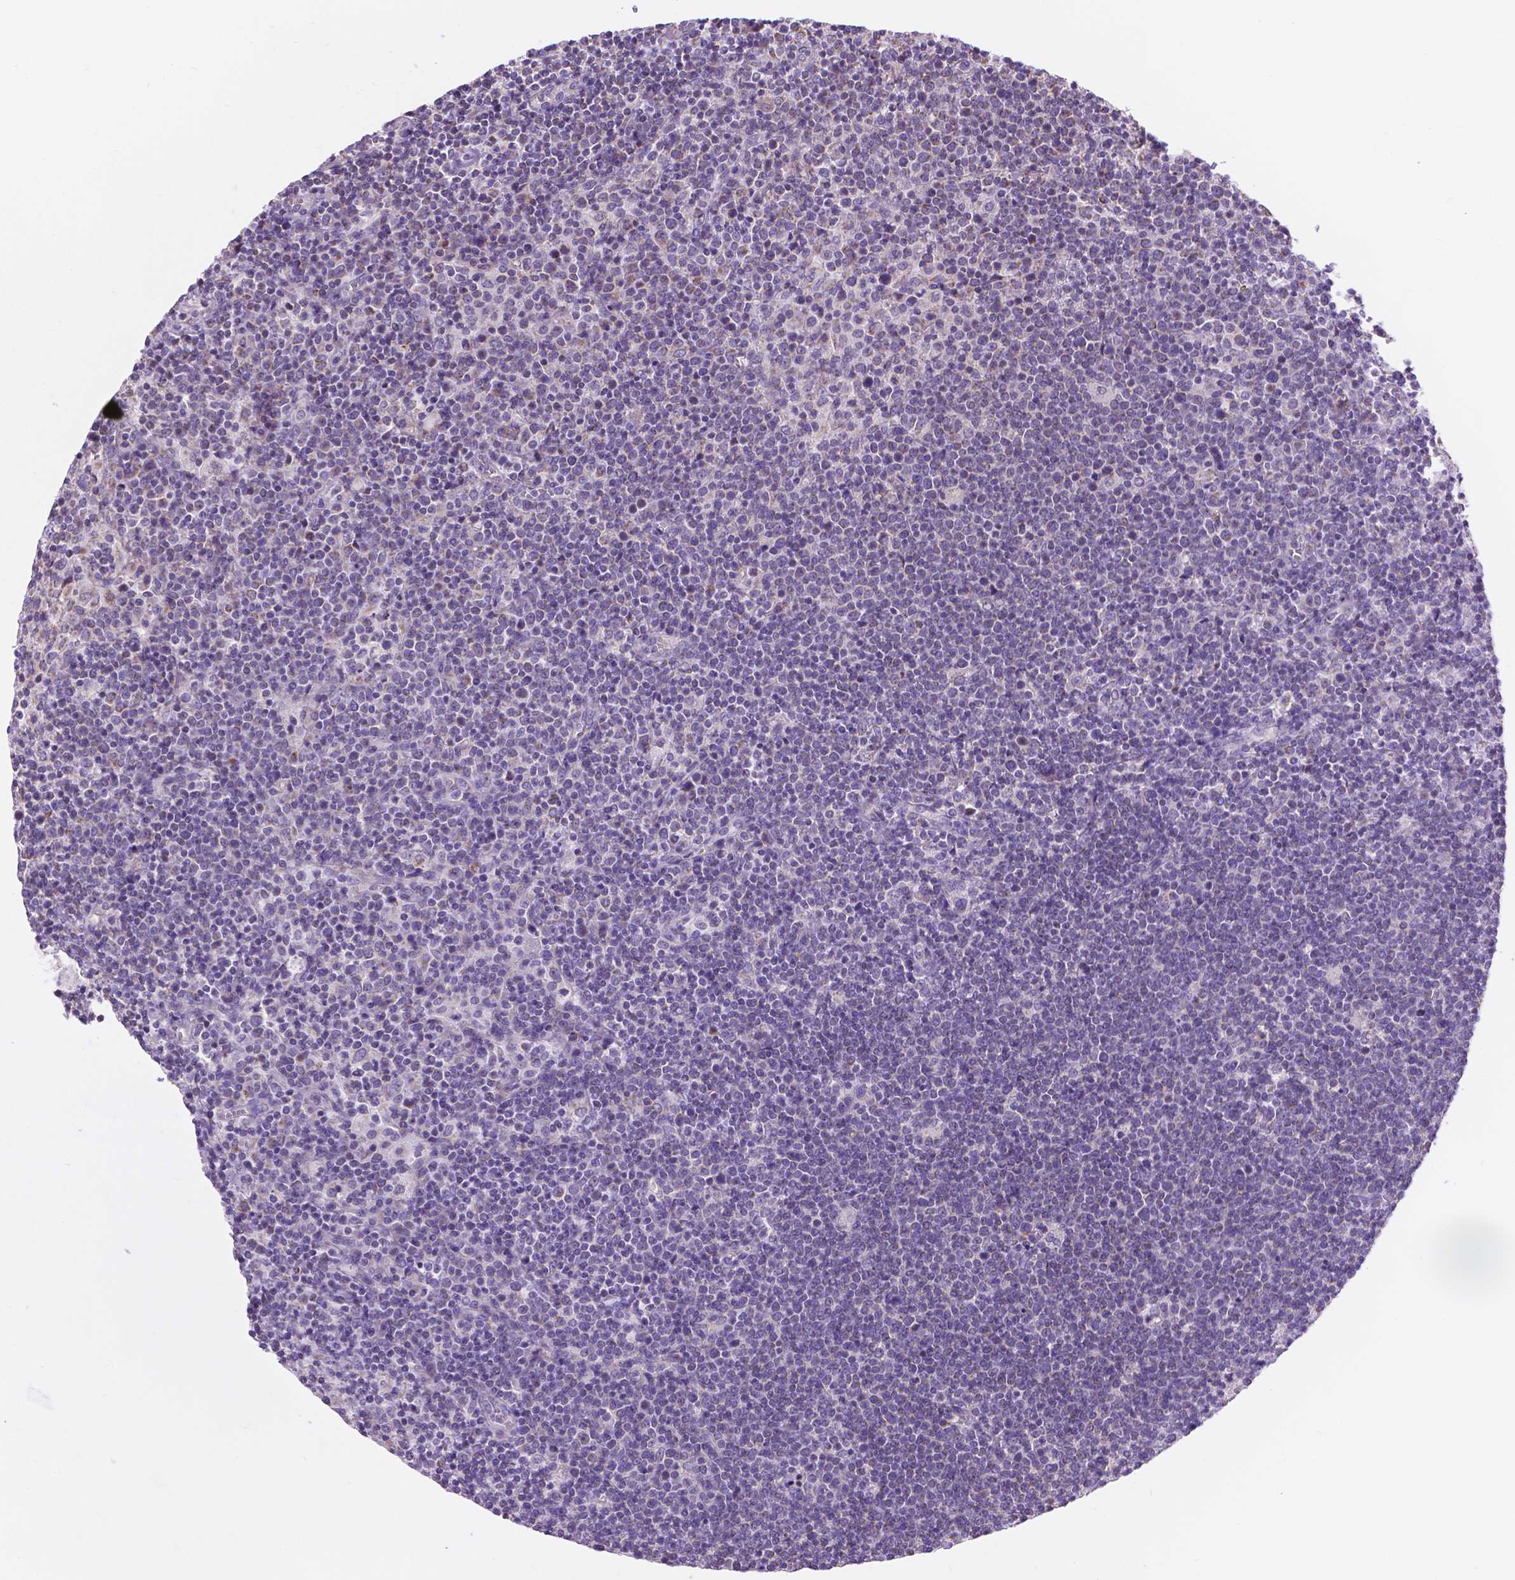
{"staining": {"intensity": "negative", "quantity": "none", "location": "none"}, "tissue": "lymphoma", "cell_type": "Tumor cells", "image_type": "cancer", "snomed": [{"axis": "morphology", "description": "Malignant lymphoma, non-Hodgkin's type, High grade"}, {"axis": "topography", "description": "Lymph node"}], "caption": "Immunohistochemistry of human lymphoma shows no expression in tumor cells.", "gene": "CSPG5", "patient": {"sex": "male", "age": 61}}